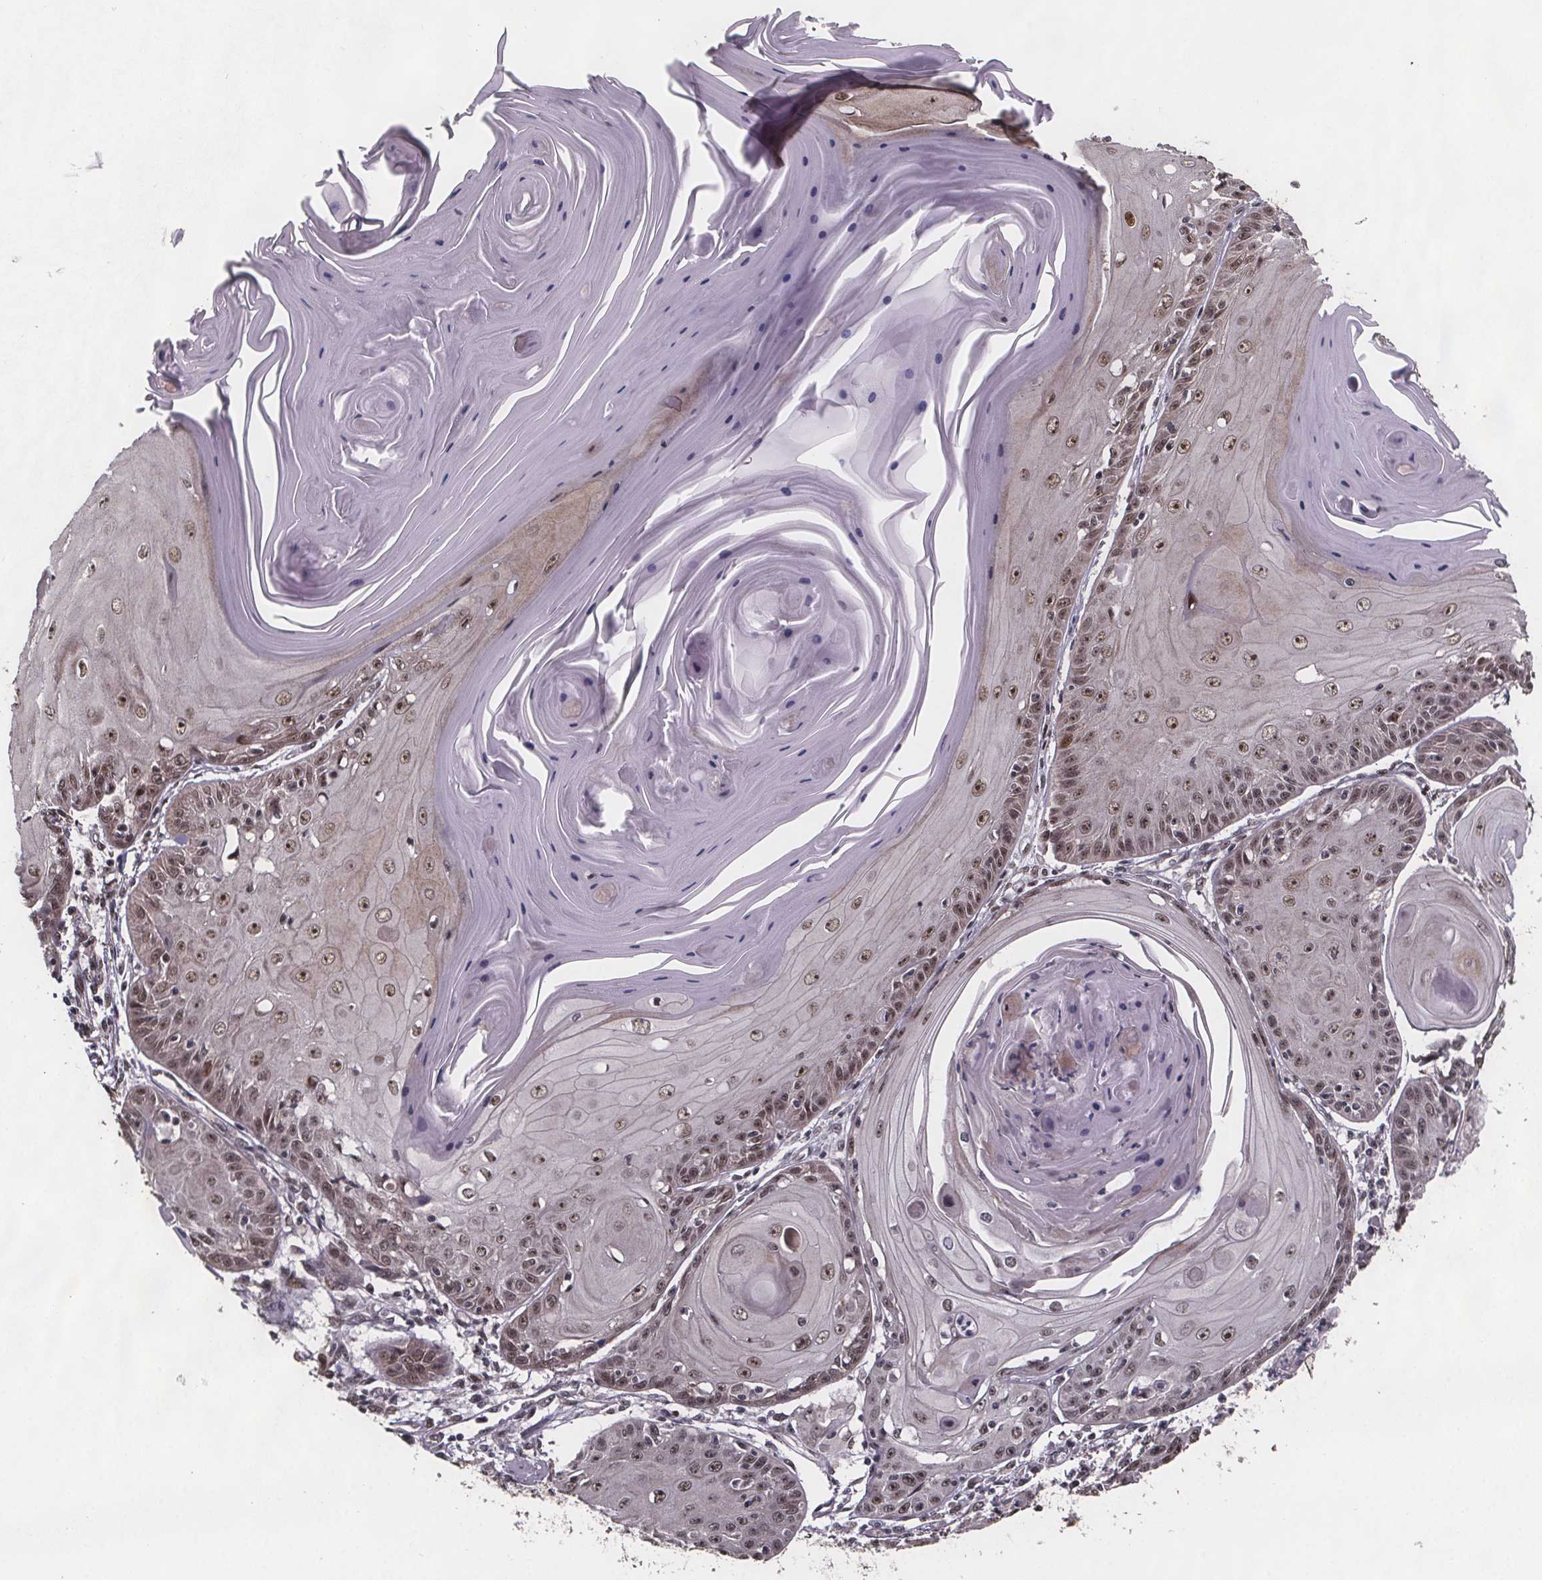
{"staining": {"intensity": "moderate", "quantity": ">75%", "location": "nuclear"}, "tissue": "skin cancer", "cell_type": "Tumor cells", "image_type": "cancer", "snomed": [{"axis": "morphology", "description": "Squamous cell carcinoma, NOS"}, {"axis": "topography", "description": "Skin"}, {"axis": "topography", "description": "Vulva"}], "caption": "Immunohistochemistry (IHC) photomicrograph of neoplastic tissue: human squamous cell carcinoma (skin) stained using immunohistochemistry exhibits medium levels of moderate protein expression localized specifically in the nuclear of tumor cells, appearing as a nuclear brown color.", "gene": "U2SURP", "patient": {"sex": "female", "age": 85}}